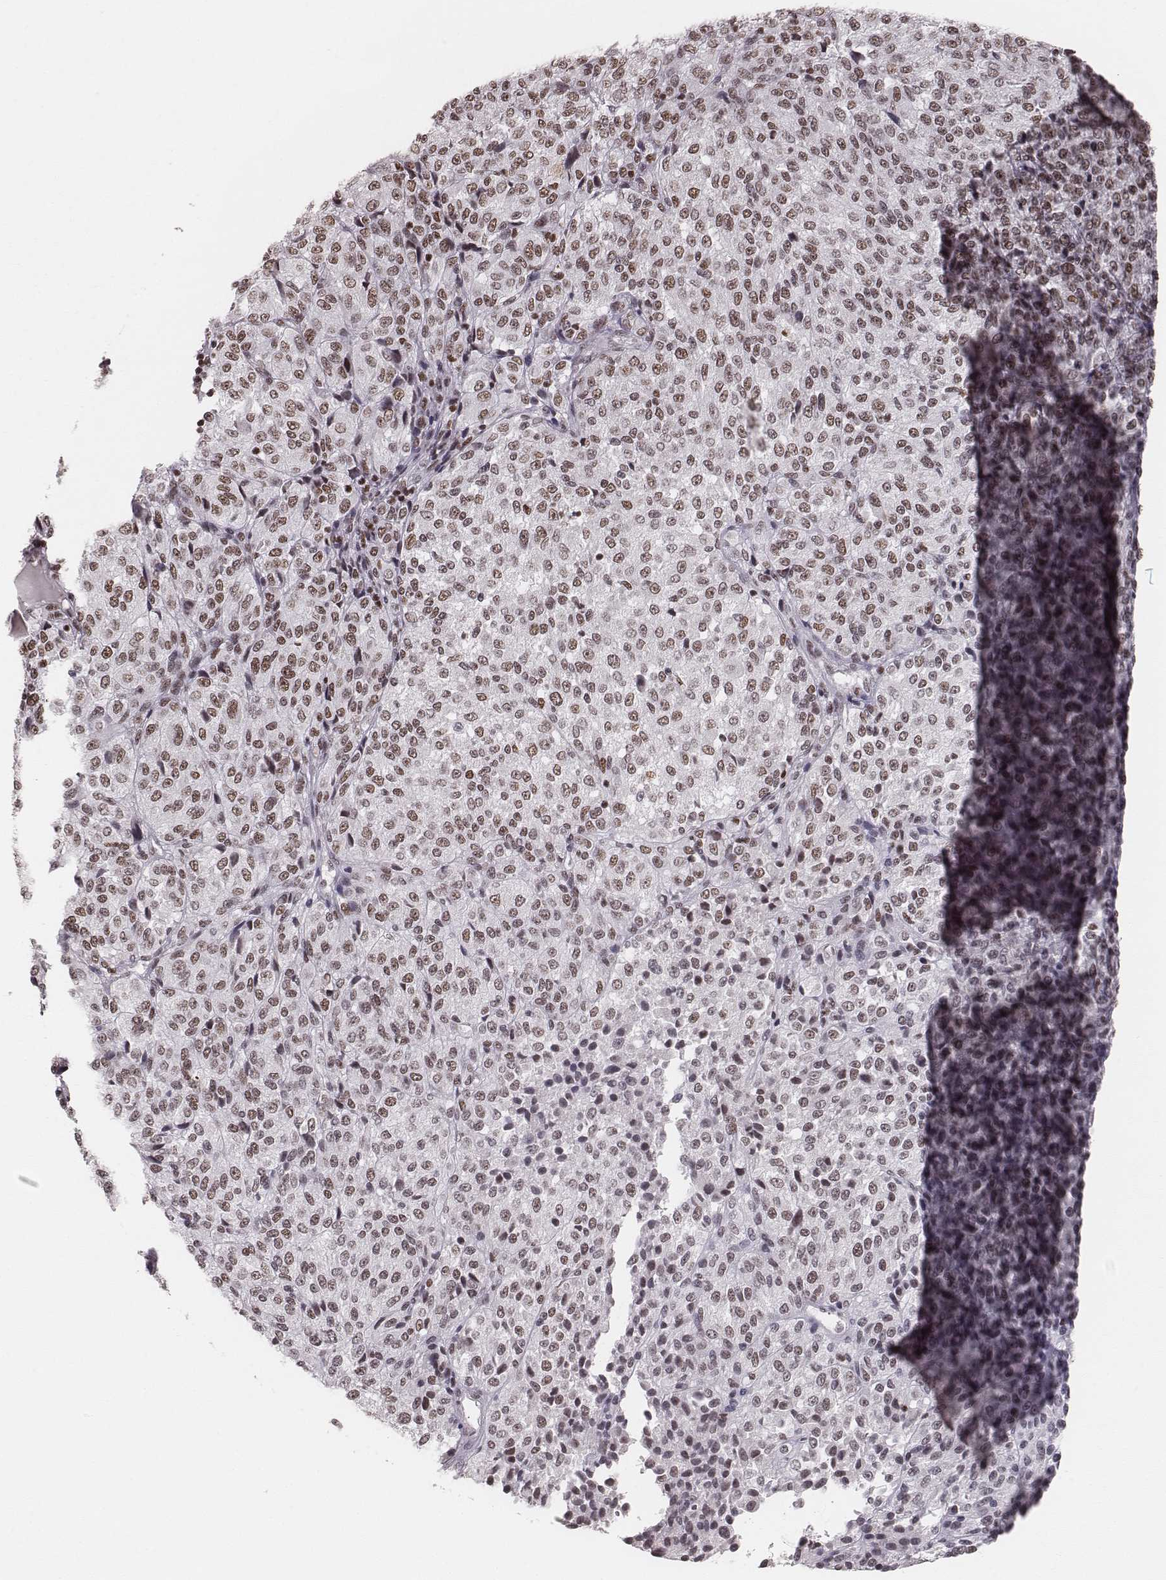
{"staining": {"intensity": "moderate", "quantity": ">75%", "location": "nuclear"}, "tissue": "melanoma", "cell_type": "Tumor cells", "image_type": "cancer", "snomed": [{"axis": "morphology", "description": "Malignant melanoma, Metastatic site"}, {"axis": "topography", "description": "Brain"}], "caption": "Immunohistochemistry staining of malignant melanoma (metastatic site), which exhibits medium levels of moderate nuclear expression in approximately >75% of tumor cells indicating moderate nuclear protein staining. The staining was performed using DAB (3,3'-diaminobenzidine) (brown) for protein detection and nuclei were counterstained in hematoxylin (blue).", "gene": "PARP1", "patient": {"sex": "female", "age": 56}}